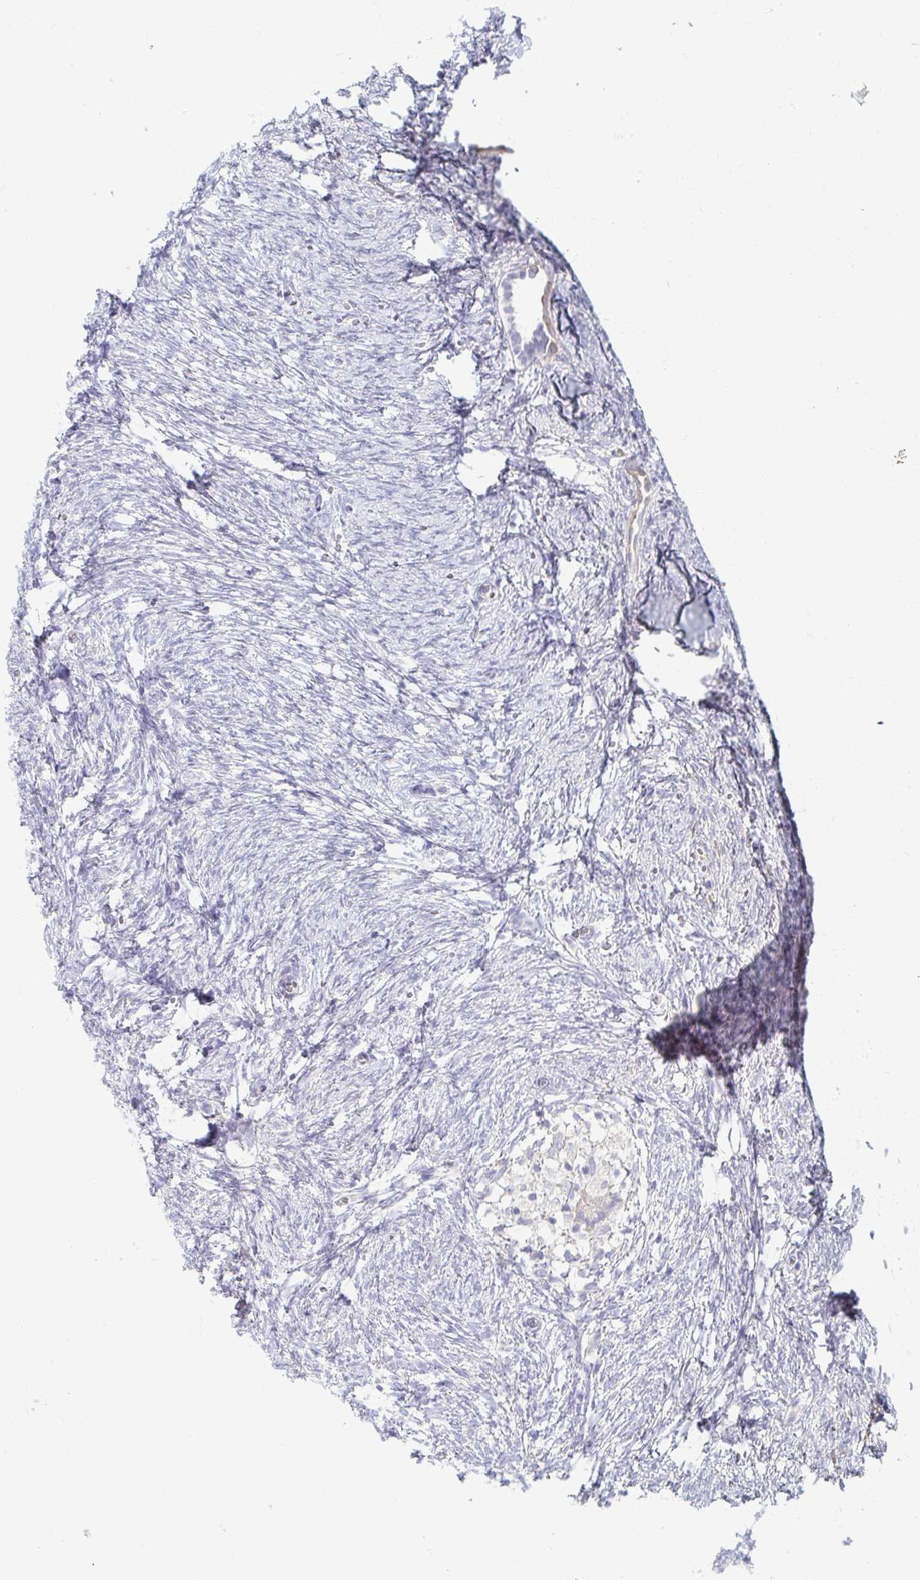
{"staining": {"intensity": "negative", "quantity": "none", "location": "none"}, "tissue": "ovary", "cell_type": "Follicle cells", "image_type": "normal", "snomed": [{"axis": "morphology", "description": "Normal tissue, NOS"}, {"axis": "topography", "description": "Ovary"}], "caption": "The image demonstrates no staining of follicle cells in benign ovary.", "gene": "MYLK2", "patient": {"sex": "female", "age": 41}}